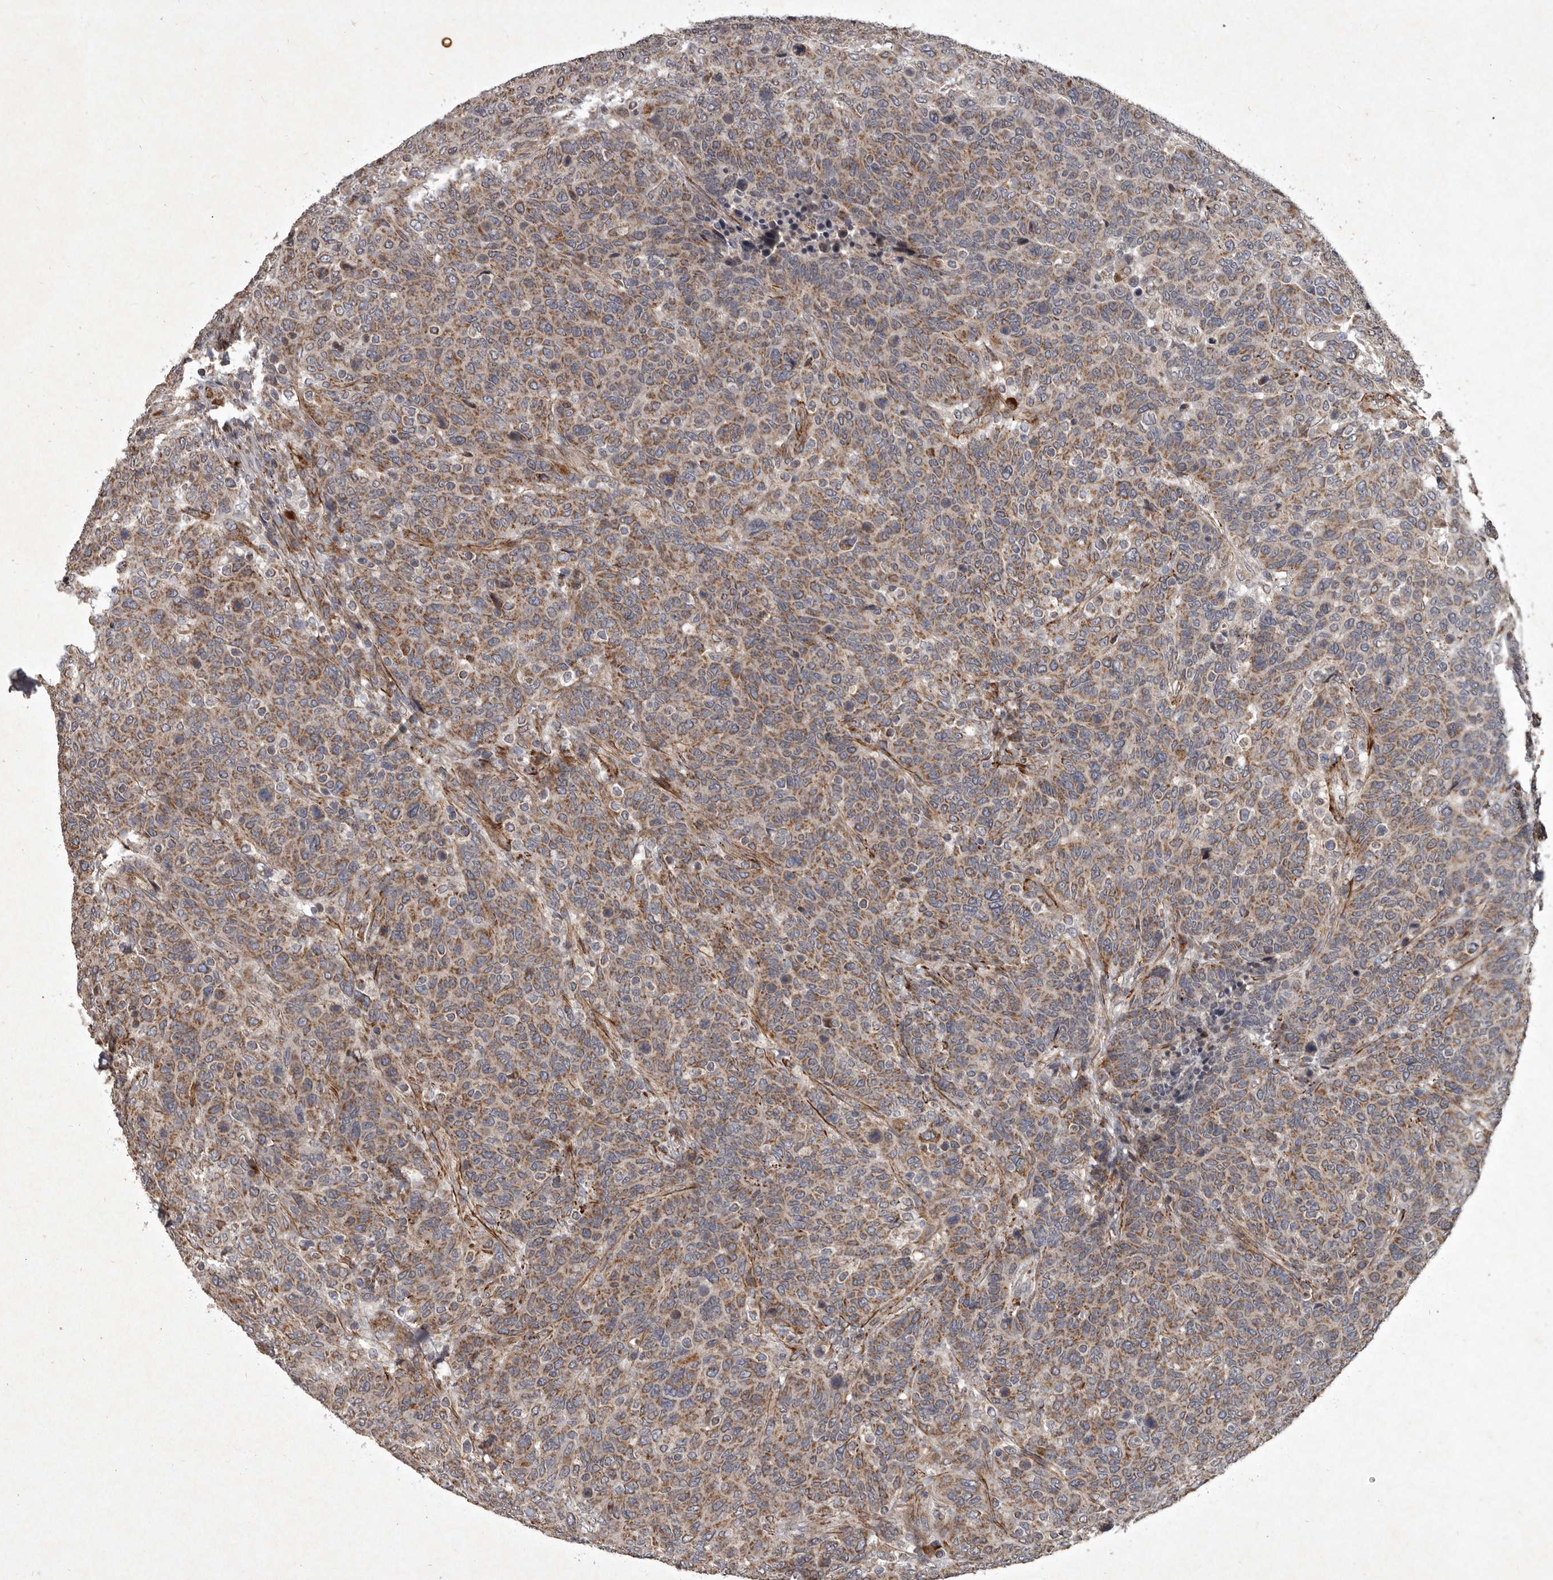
{"staining": {"intensity": "moderate", "quantity": ">75%", "location": "cytoplasmic/membranous"}, "tissue": "breast cancer", "cell_type": "Tumor cells", "image_type": "cancer", "snomed": [{"axis": "morphology", "description": "Duct carcinoma"}, {"axis": "topography", "description": "Breast"}], "caption": "Breast intraductal carcinoma stained for a protein (brown) exhibits moderate cytoplasmic/membranous positive expression in approximately >75% of tumor cells.", "gene": "MRPS15", "patient": {"sex": "female", "age": 37}}